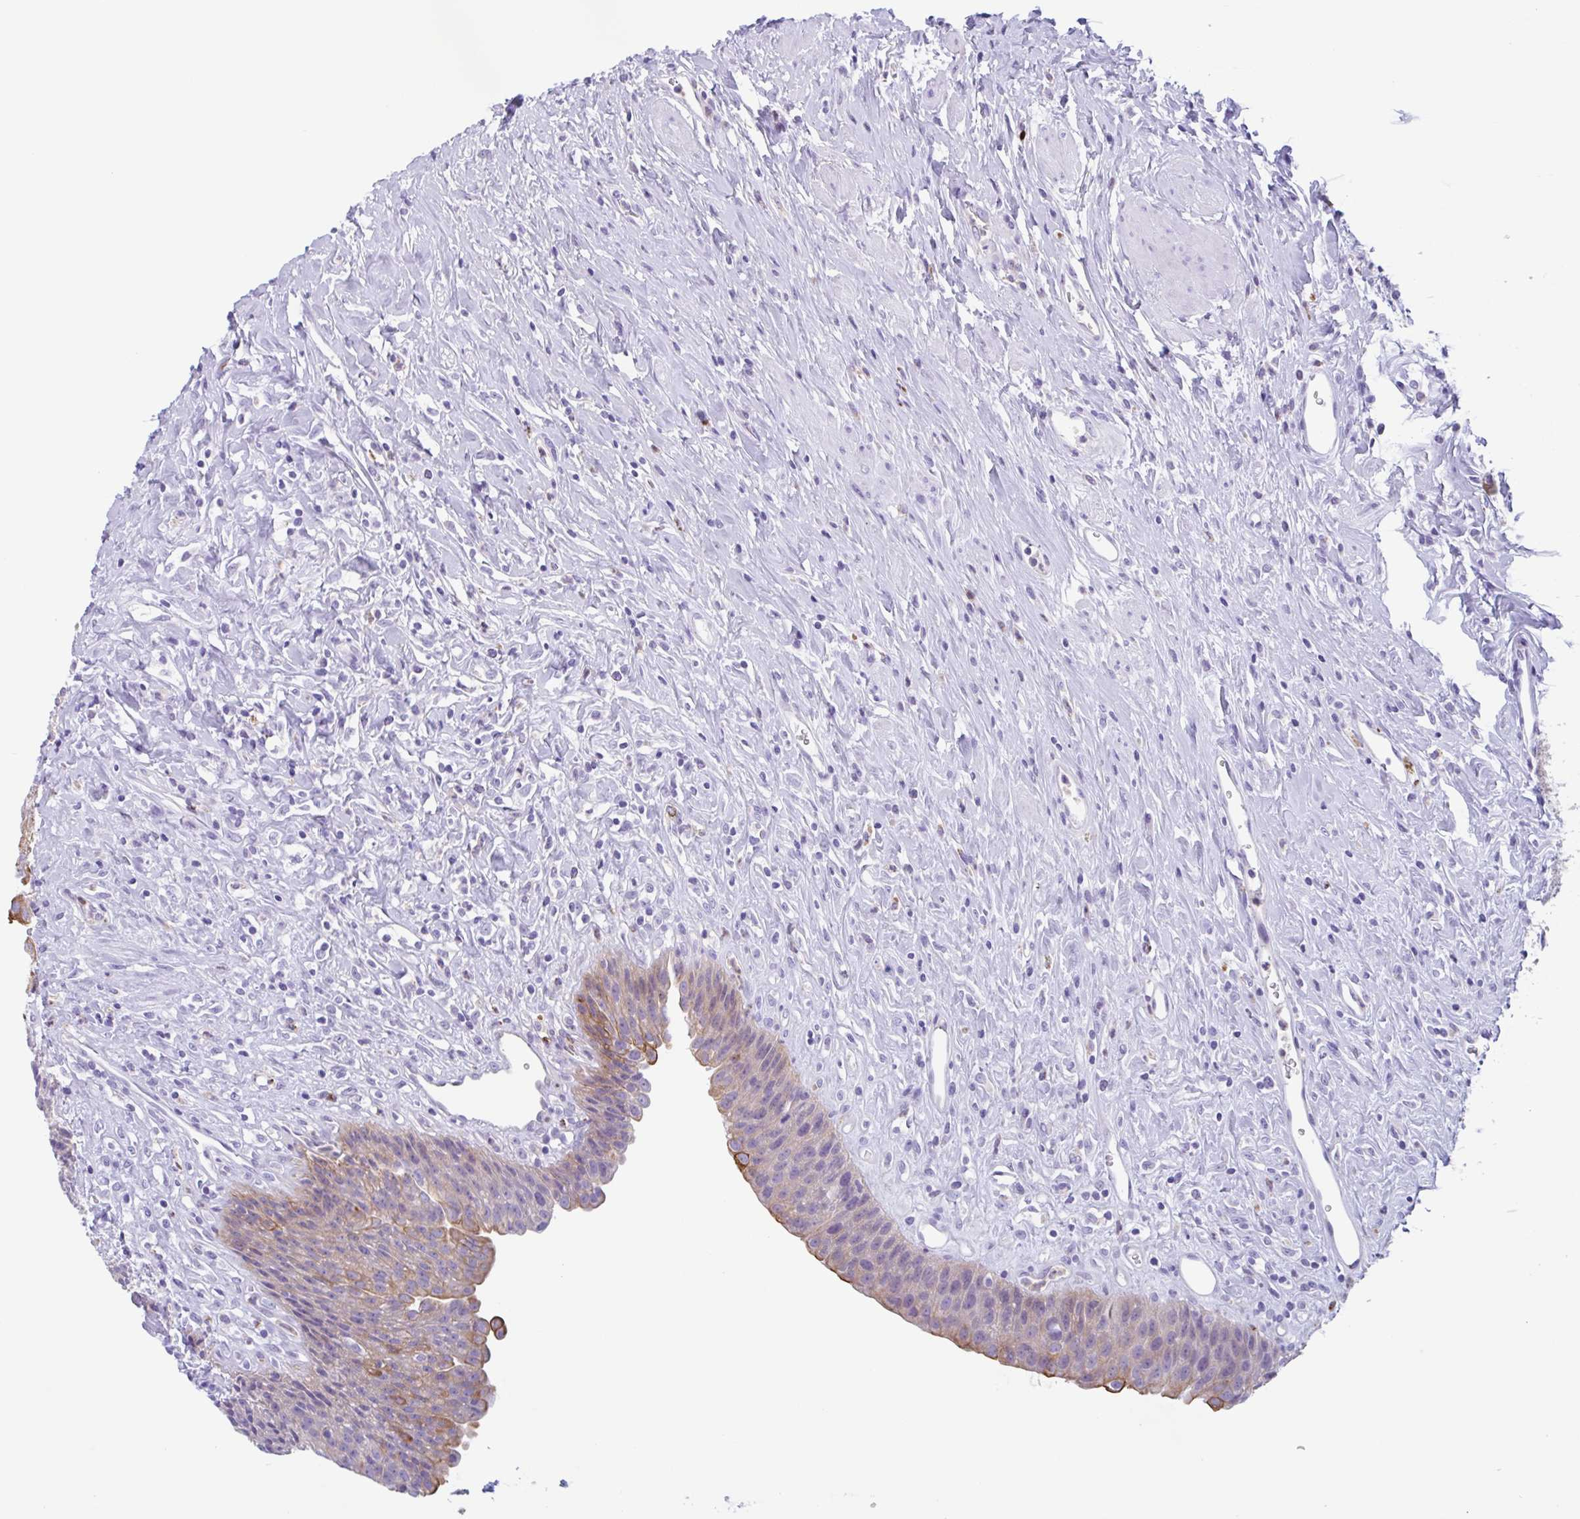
{"staining": {"intensity": "moderate", "quantity": "<25%", "location": "cytoplasmic/membranous"}, "tissue": "urinary bladder", "cell_type": "Urothelial cells", "image_type": "normal", "snomed": [{"axis": "morphology", "description": "Normal tissue, NOS"}, {"axis": "topography", "description": "Urinary bladder"}], "caption": "Immunohistochemistry (IHC) of normal urinary bladder shows low levels of moderate cytoplasmic/membranous staining in approximately <25% of urothelial cells. Using DAB (3,3'-diaminobenzidine) (brown) and hematoxylin (blue) stains, captured at high magnification using brightfield microscopy.", "gene": "DTWD2", "patient": {"sex": "female", "age": 56}}